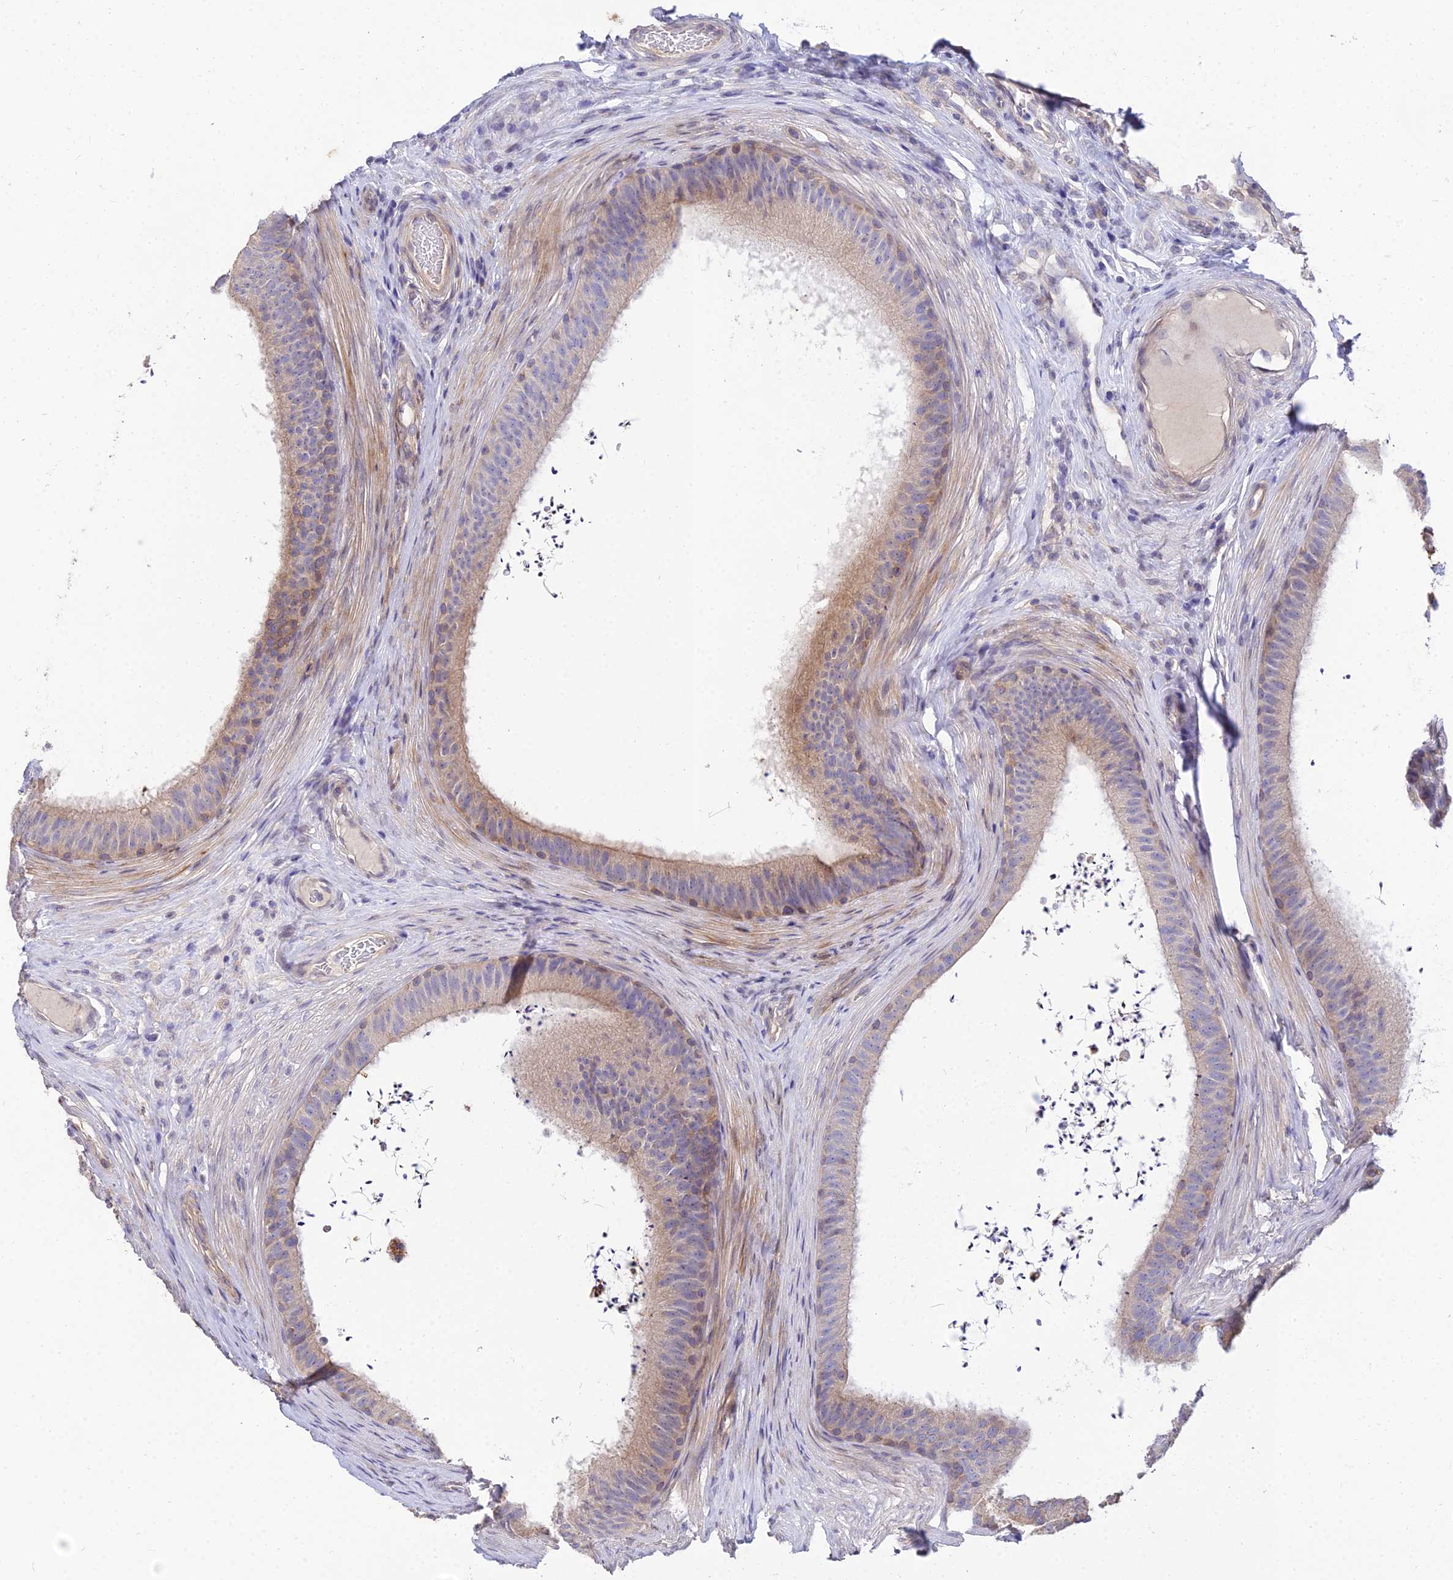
{"staining": {"intensity": "weak", "quantity": "25%-75%", "location": "cytoplasmic/membranous"}, "tissue": "epididymis", "cell_type": "Glandular cells", "image_type": "normal", "snomed": [{"axis": "morphology", "description": "Normal tissue, NOS"}, {"axis": "topography", "description": "Testis"}, {"axis": "topography", "description": "Epididymis"}], "caption": "DAB (3,3'-diaminobenzidine) immunohistochemical staining of unremarkable human epididymis demonstrates weak cytoplasmic/membranous protein positivity in approximately 25%-75% of glandular cells. (DAB IHC, brown staining for protein, blue staining for nuclei).", "gene": "ARL8A", "patient": {"sex": "male", "age": 41}}